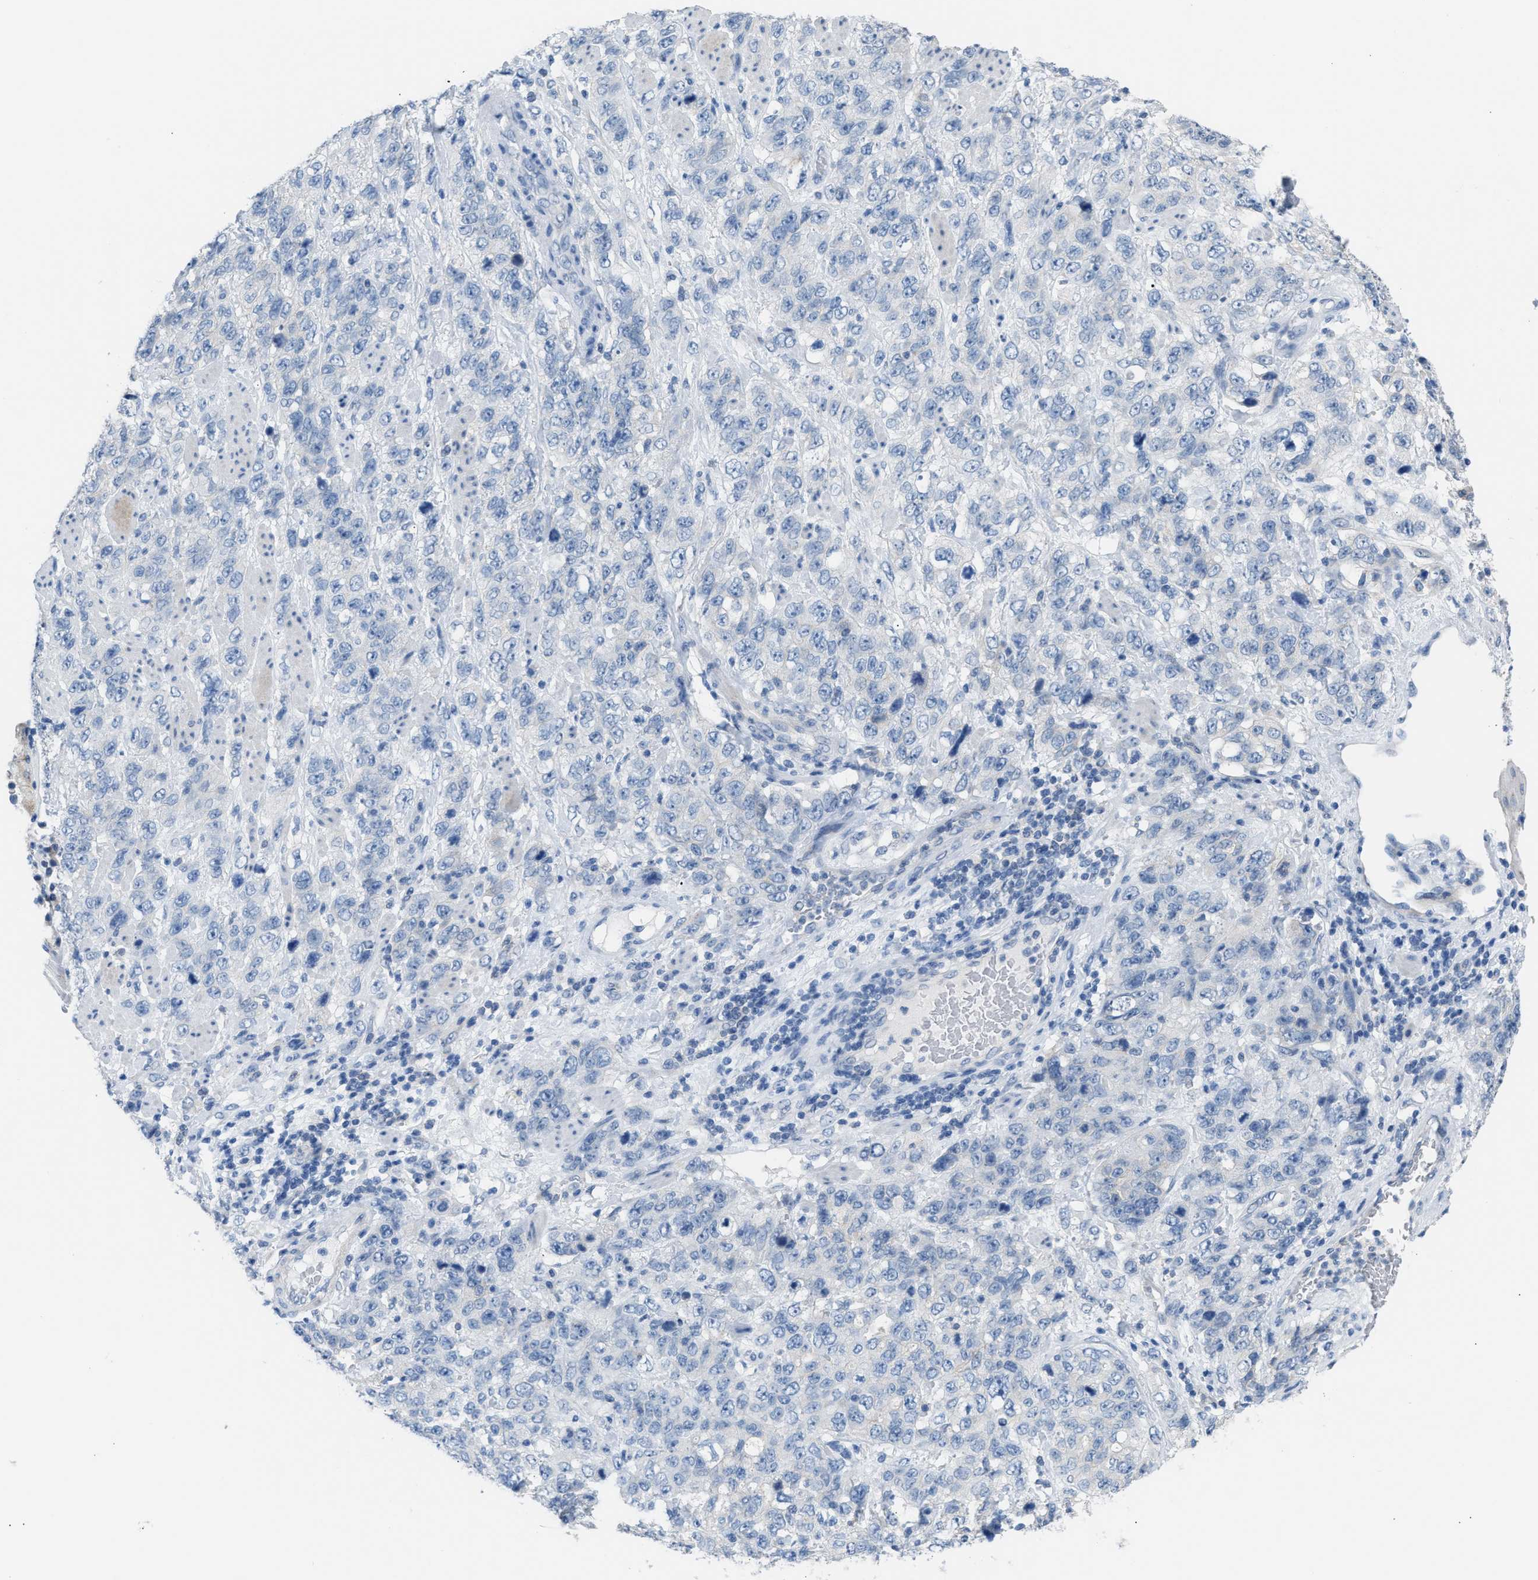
{"staining": {"intensity": "negative", "quantity": "none", "location": "none"}, "tissue": "stomach cancer", "cell_type": "Tumor cells", "image_type": "cancer", "snomed": [{"axis": "morphology", "description": "Adenocarcinoma, NOS"}, {"axis": "topography", "description": "Stomach"}], "caption": "The histopathology image exhibits no significant staining in tumor cells of stomach cancer. (DAB immunohistochemistry with hematoxylin counter stain).", "gene": "ERBB2", "patient": {"sex": "male", "age": 48}}